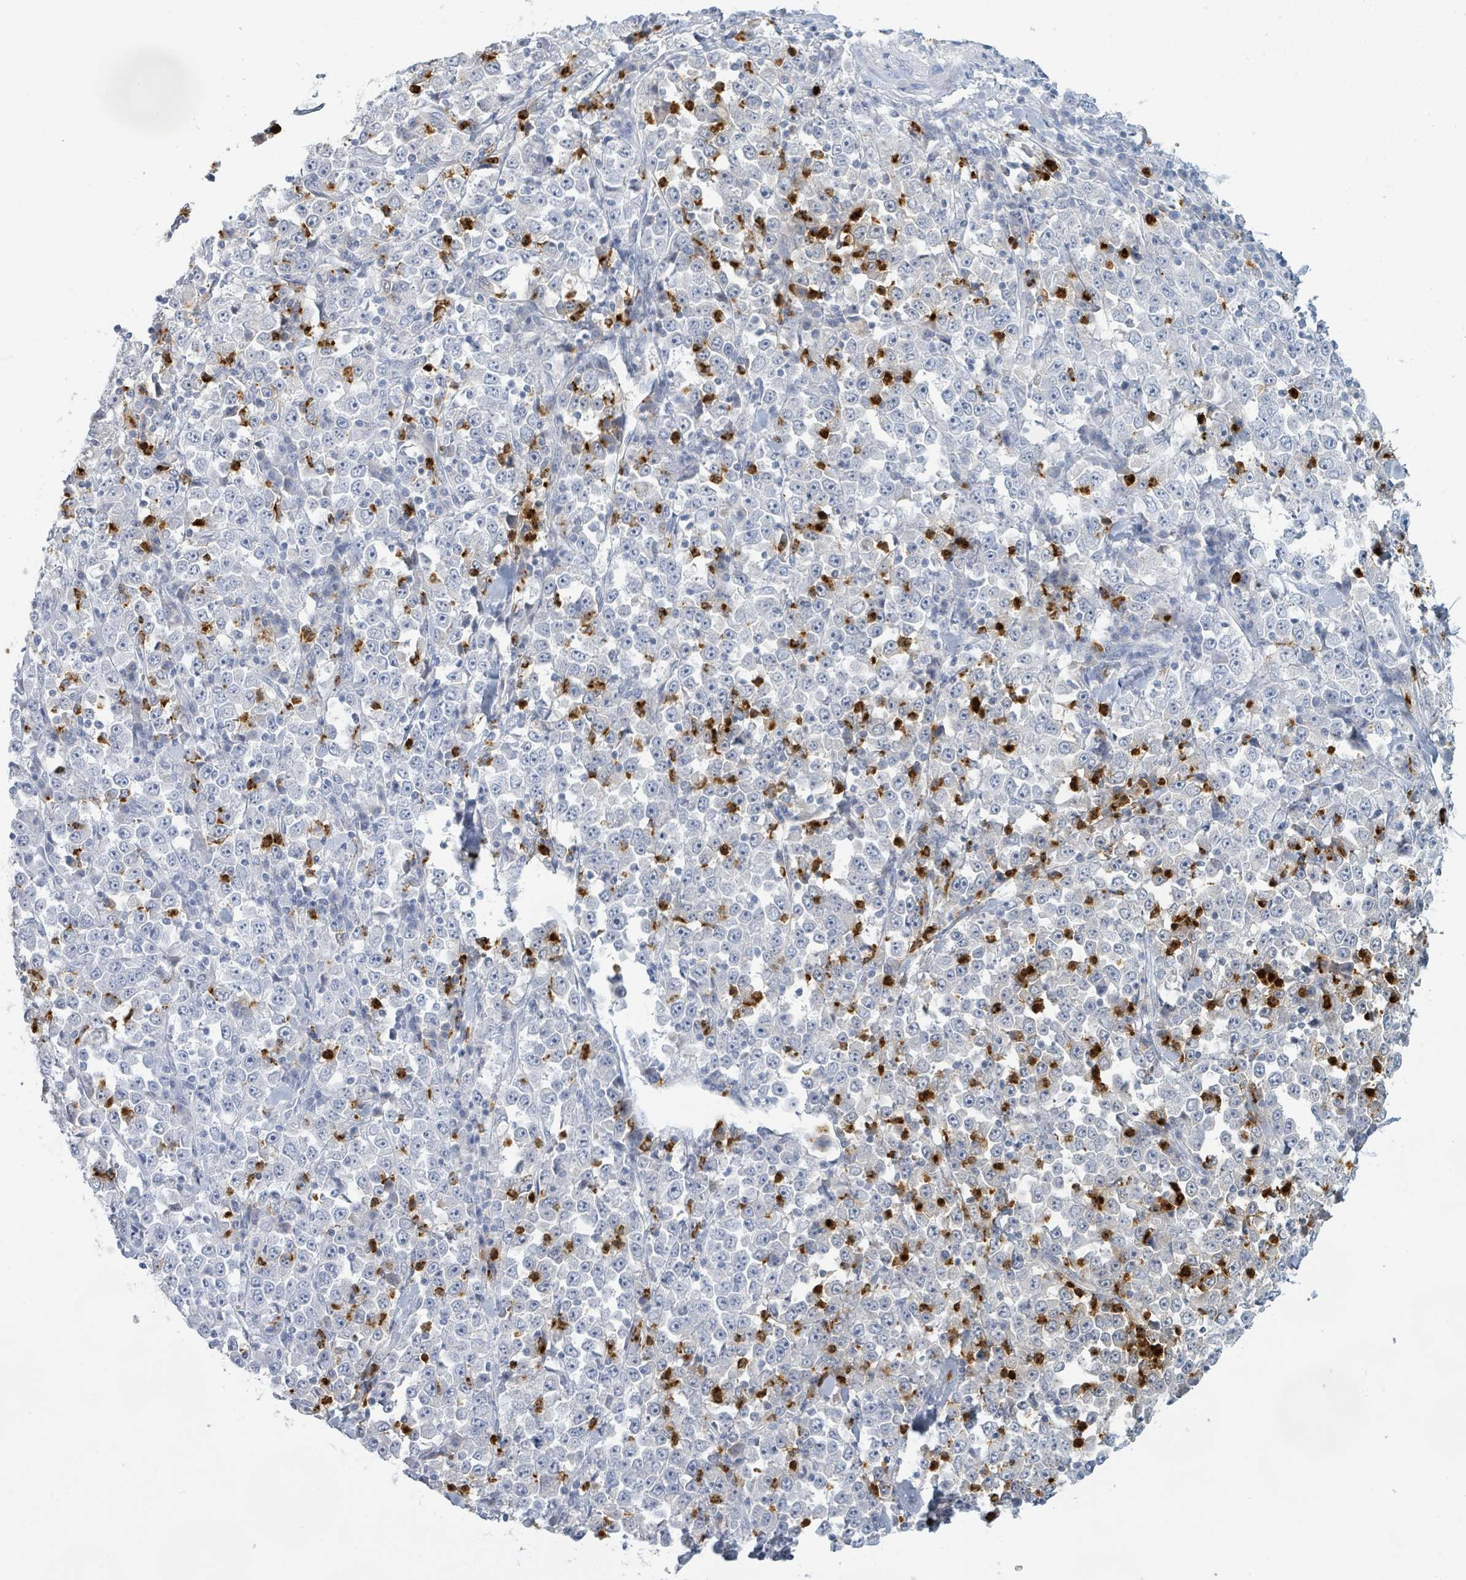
{"staining": {"intensity": "negative", "quantity": "none", "location": "none"}, "tissue": "stomach cancer", "cell_type": "Tumor cells", "image_type": "cancer", "snomed": [{"axis": "morphology", "description": "Normal tissue, NOS"}, {"axis": "morphology", "description": "Adenocarcinoma, NOS"}, {"axis": "topography", "description": "Stomach, upper"}, {"axis": "topography", "description": "Stomach"}], "caption": "Immunohistochemical staining of stomach cancer reveals no significant expression in tumor cells.", "gene": "DEFA4", "patient": {"sex": "male", "age": 59}}